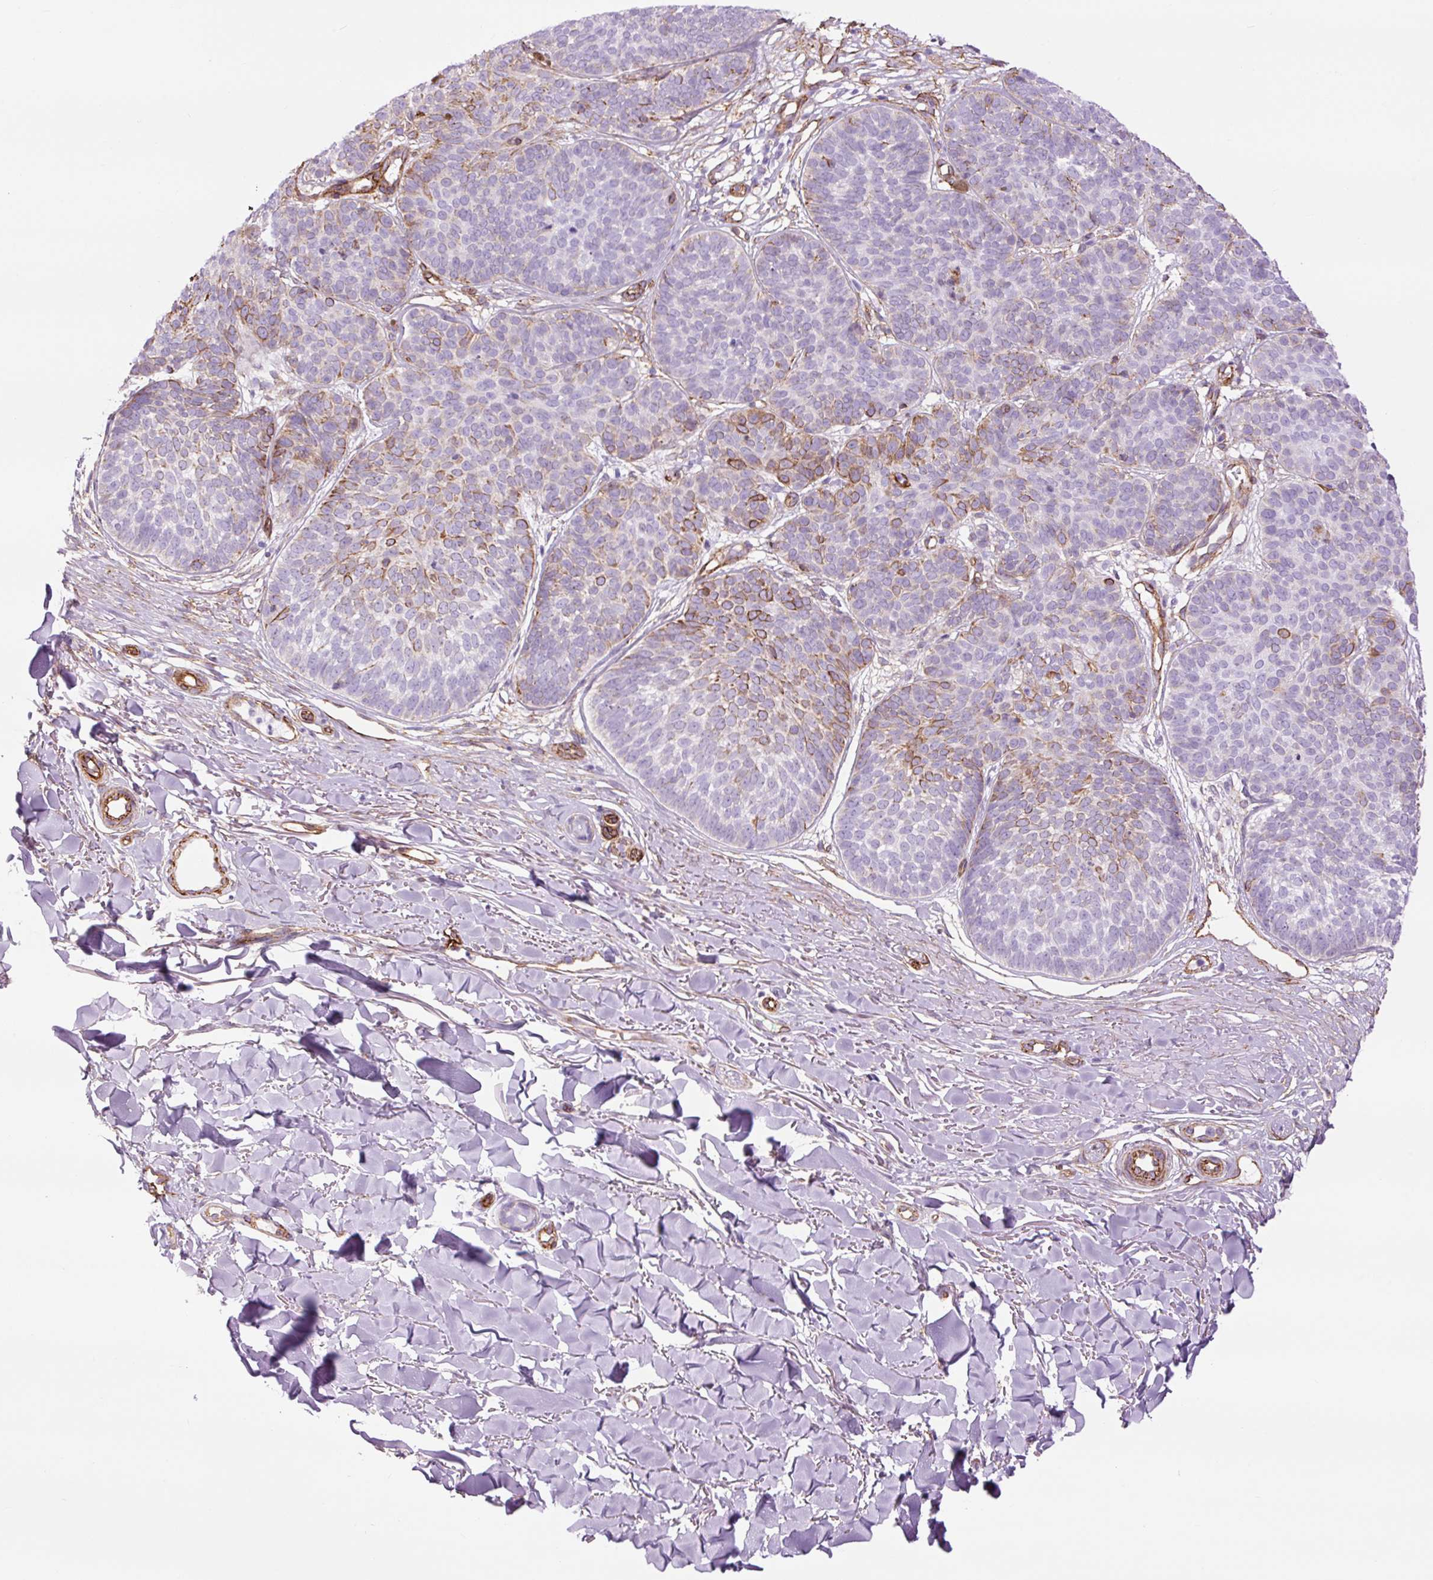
{"staining": {"intensity": "moderate", "quantity": "25%-75%", "location": "cytoplasmic/membranous"}, "tissue": "skin cancer", "cell_type": "Tumor cells", "image_type": "cancer", "snomed": [{"axis": "morphology", "description": "Basal cell carcinoma"}, {"axis": "topography", "description": "Skin"}, {"axis": "topography", "description": "Skin of neck"}, {"axis": "topography", "description": "Skin of shoulder"}, {"axis": "topography", "description": "Skin of back"}], "caption": "Immunohistochemistry (IHC) photomicrograph of human skin cancer stained for a protein (brown), which exhibits medium levels of moderate cytoplasmic/membranous positivity in approximately 25%-75% of tumor cells.", "gene": "CAV1", "patient": {"sex": "male", "age": 80}}